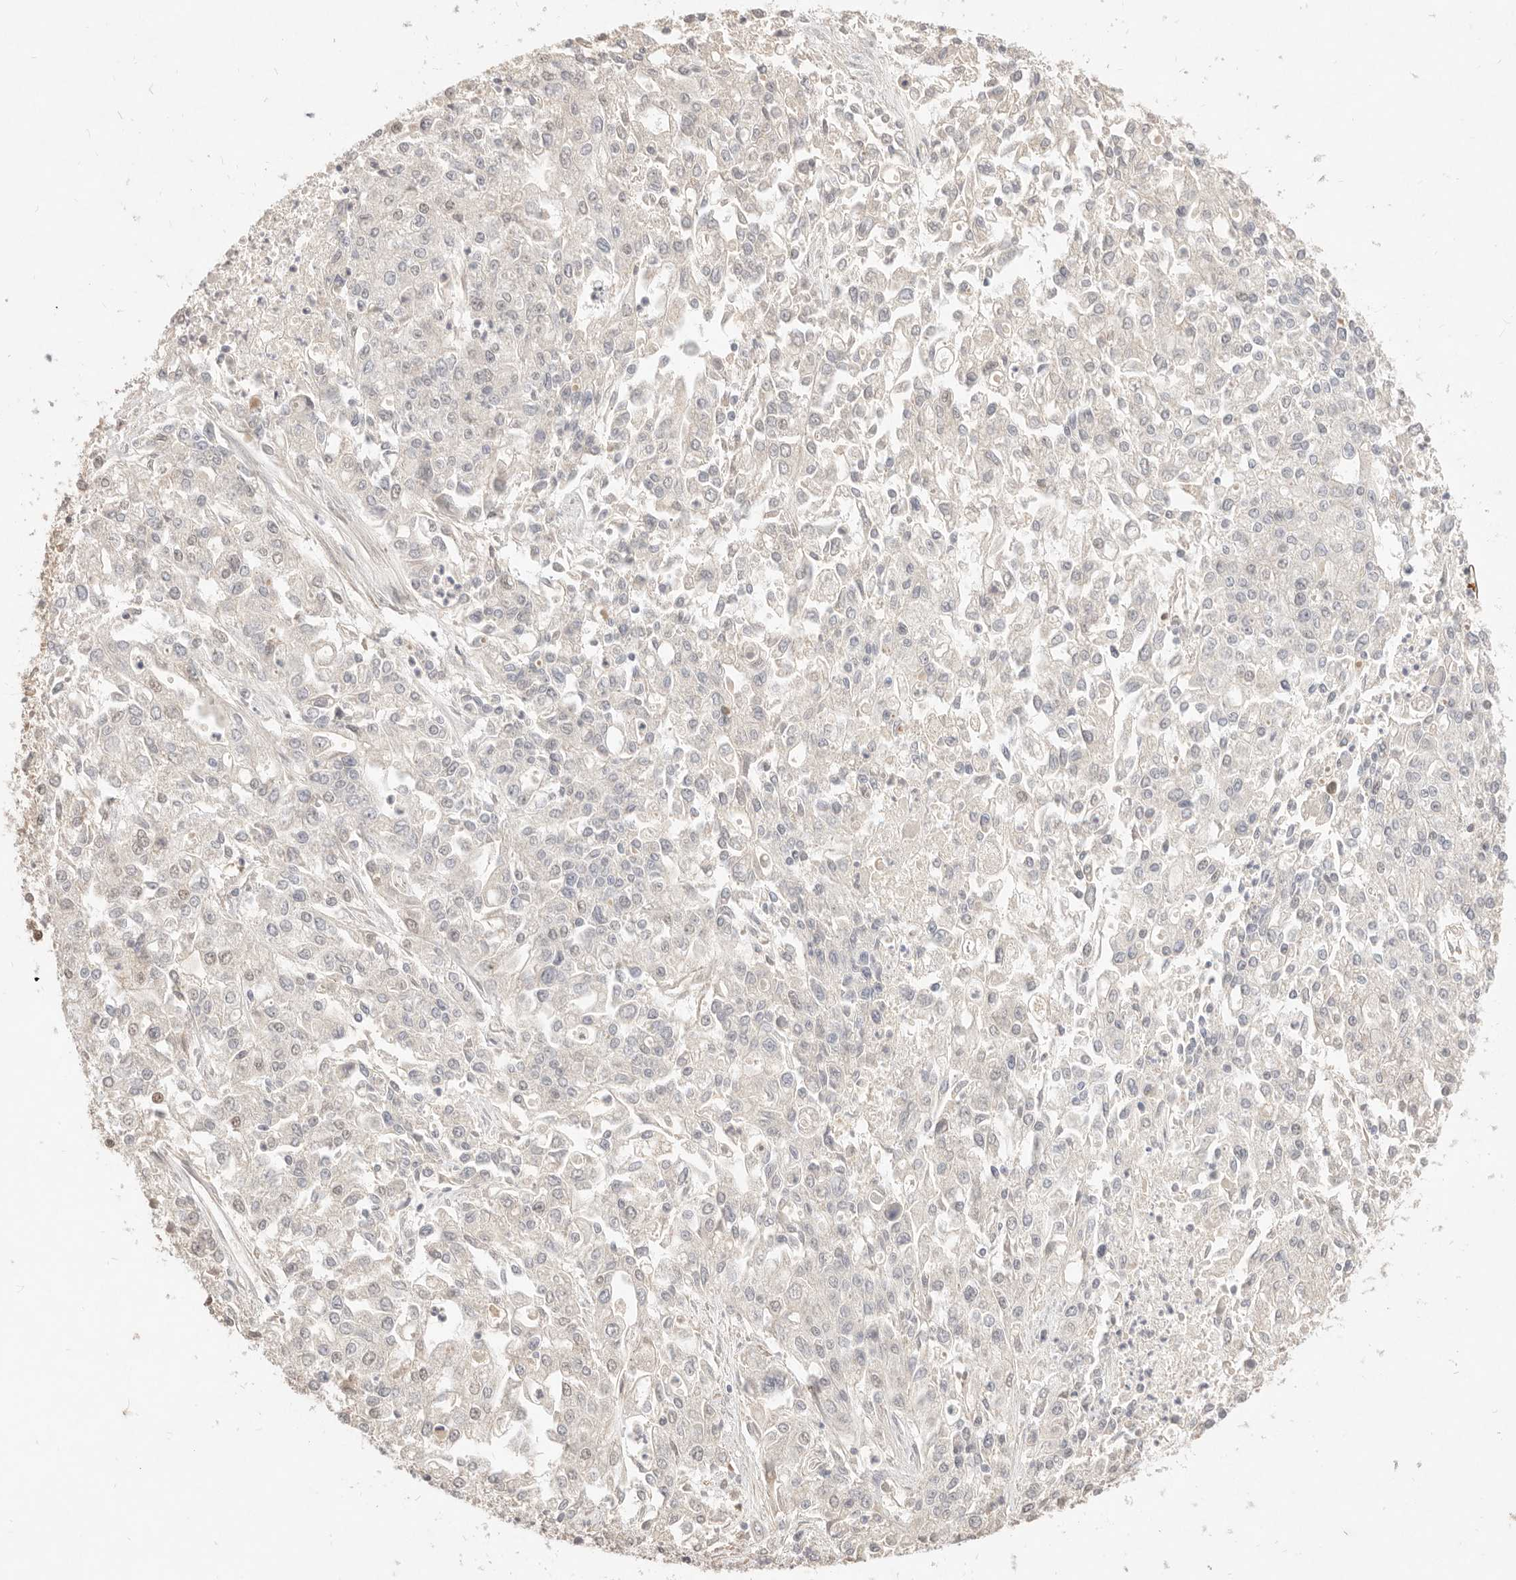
{"staining": {"intensity": "weak", "quantity": "25%-75%", "location": "nuclear"}, "tissue": "endometrial cancer", "cell_type": "Tumor cells", "image_type": "cancer", "snomed": [{"axis": "morphology", "description": "Adenocarcinoma, NOS"}, {"axis": "topography", "description": "Endometrium"}], "caption": "Immunohistochemical staining of endometrial adenocarcinoma reveals low levels of weak nuclear protein positivity in about 25%-75% of tumor cells. (DAB = brown stain, brightfield microscopy at high magnification).", "gene": "MEP1A", "patient": {"sex": "female", "age": 49}}